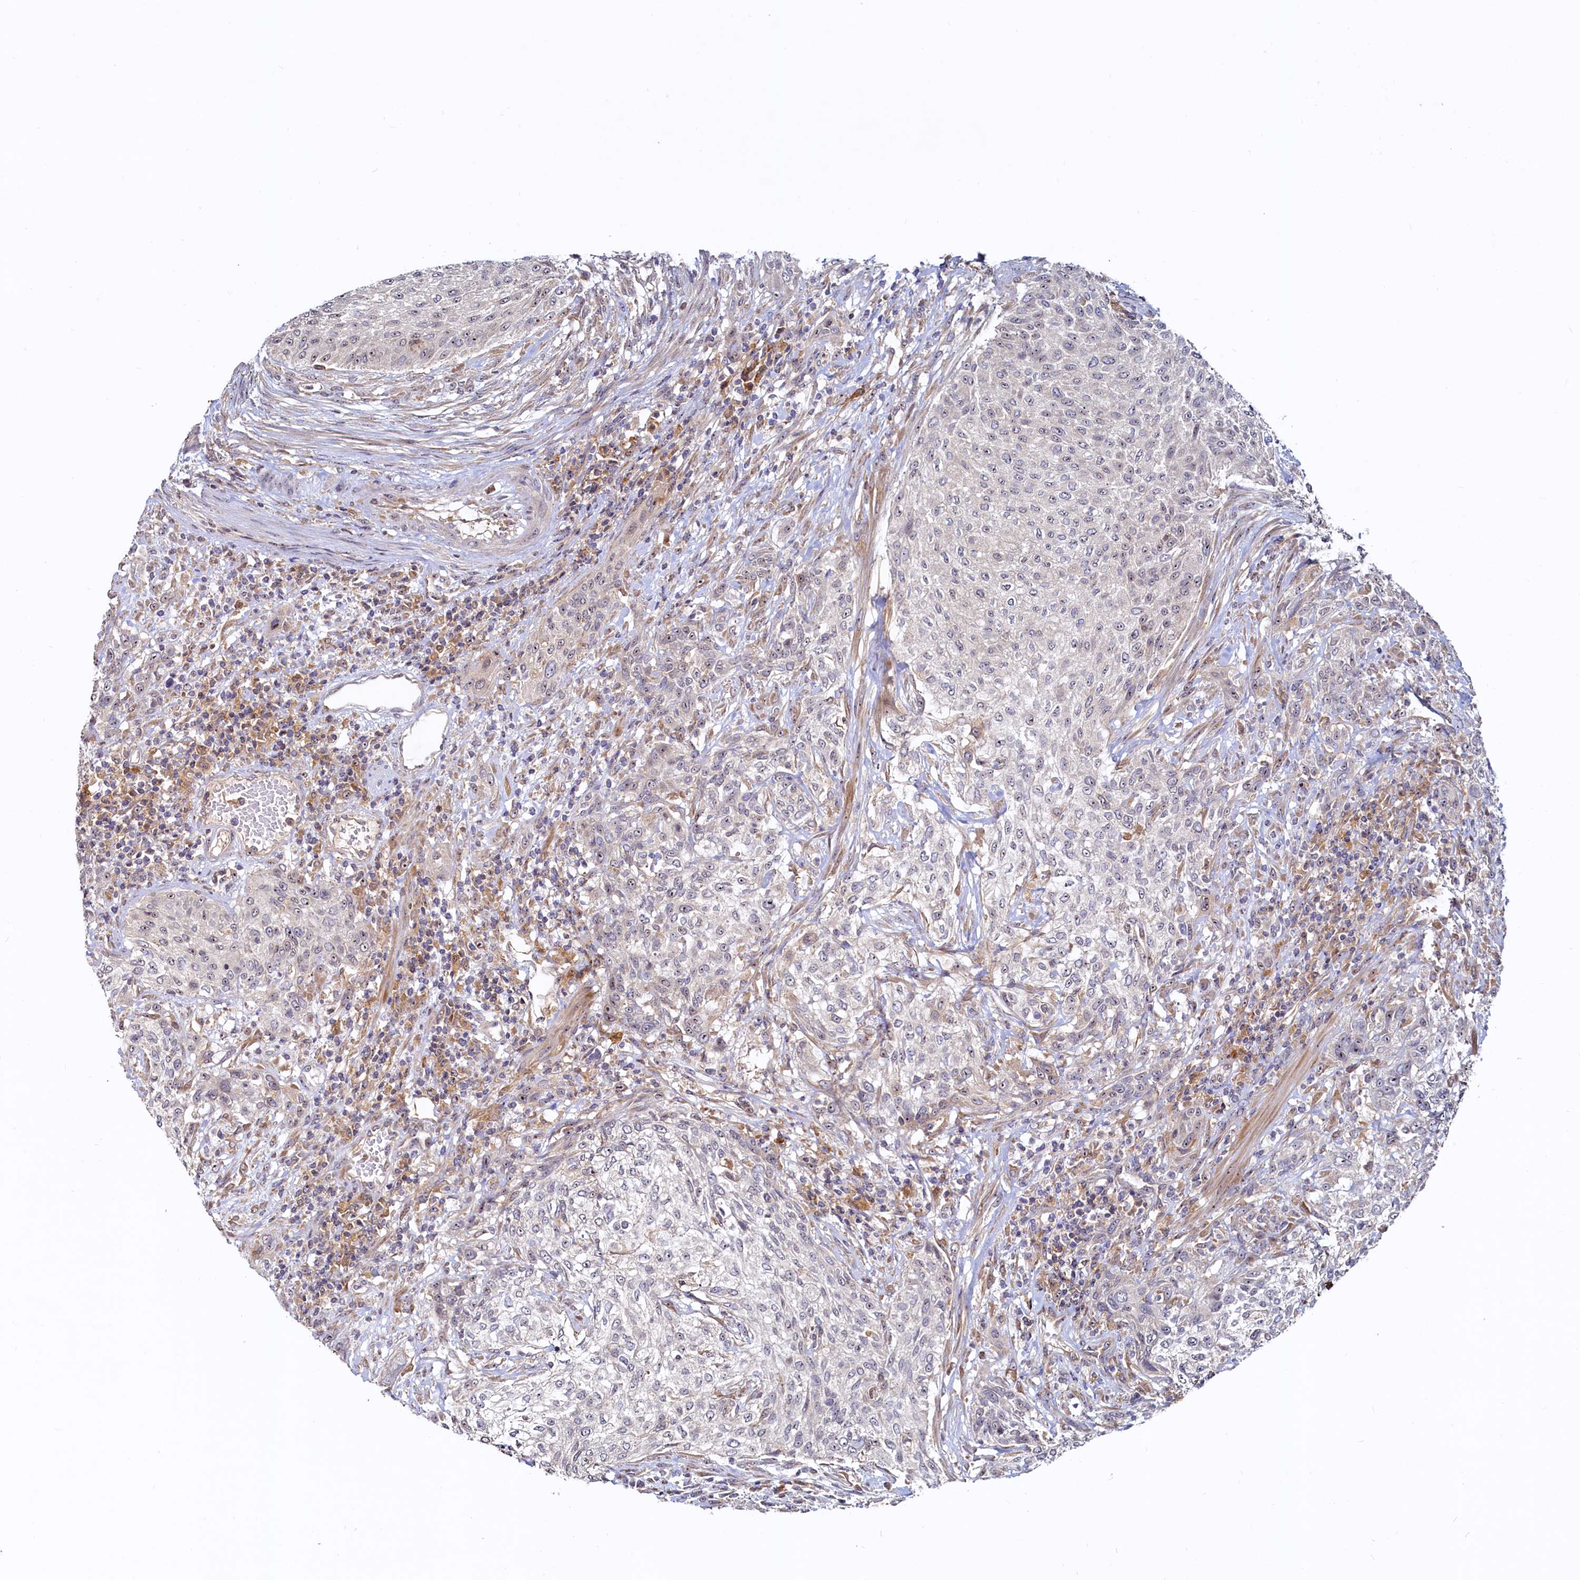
{"staining": {"intensity": "weak", "quantity": "<25%", "location": "nuclear"}, "tissue": "urothelial cancer", "cell_type": "Tumor cells", "image_type": "cancer", "snomed": [{"axis": "morphology", "description": "Normal tissue, NOS"}, {"axis": "morphology", "description": "Urothelial carcinoma, NOS"}, {"axis": "topography", "description": "Urinary bladder"}, {"axis": "topography", "description": "Peripheral nerve tissue"}], "caption": "IHC image of neoplastic tissue: urothelial cancer stained with DAB shows no significant protein staining in tumor cells.", "gene": "RGS7BP", "patient": {"sex": "male", "age": 35}}